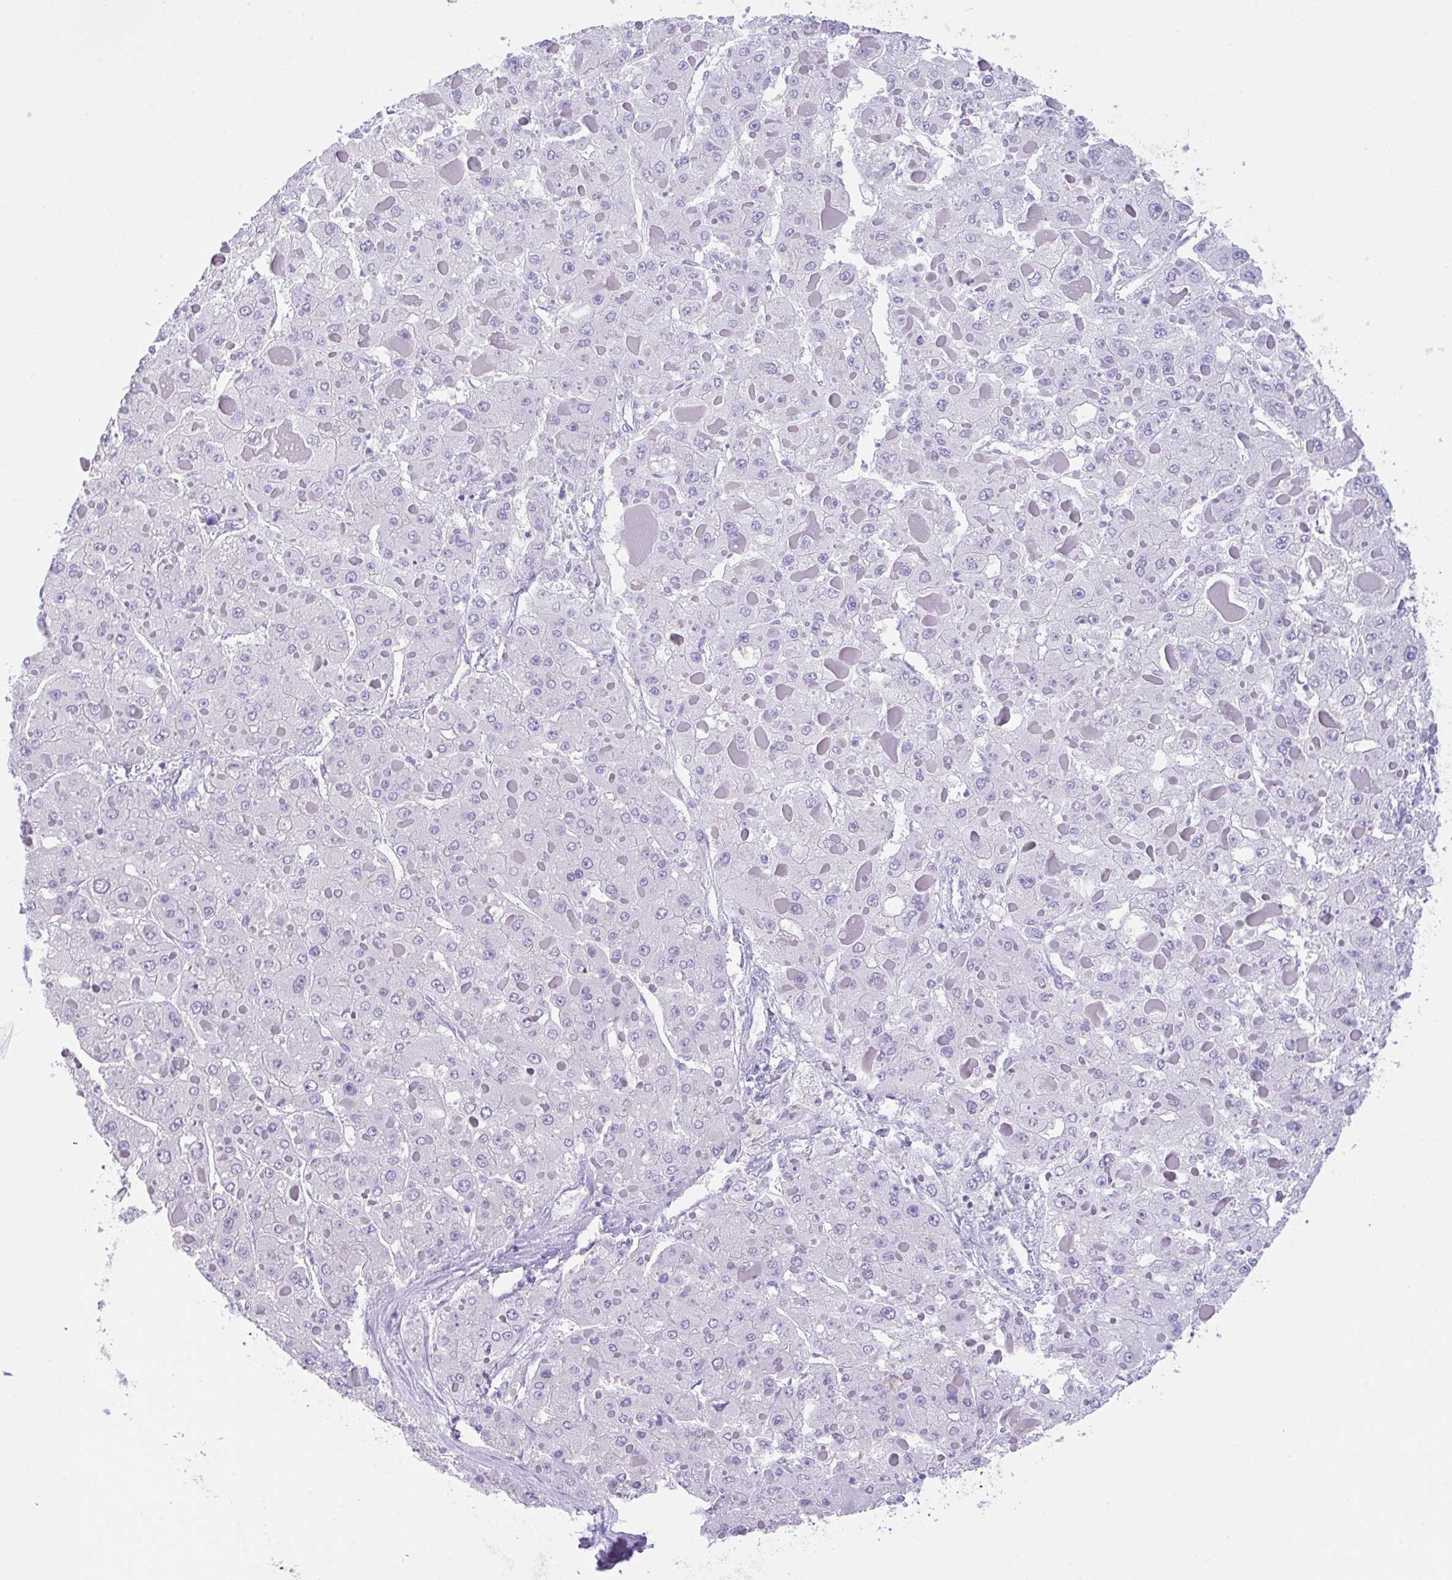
{"staining": {"intensity": "negative", "quantity": "none", "location": "none"}, "tissue": "liver cancer", "cell_type": "Tumor cells", "image_type": "cancer", "snomed": [{"axis": "morphology", "description": "Carcinoma, Hepatocellular, NOS"}, {"axis": "topography", "description": "Liver"}], "caption": "Liver hepatocellular carcinoma stained for a protein using IHC demonstrates no staining tumor cells.", "gene": "CPA1", "patient": {"sex": "female", "age": 73}}